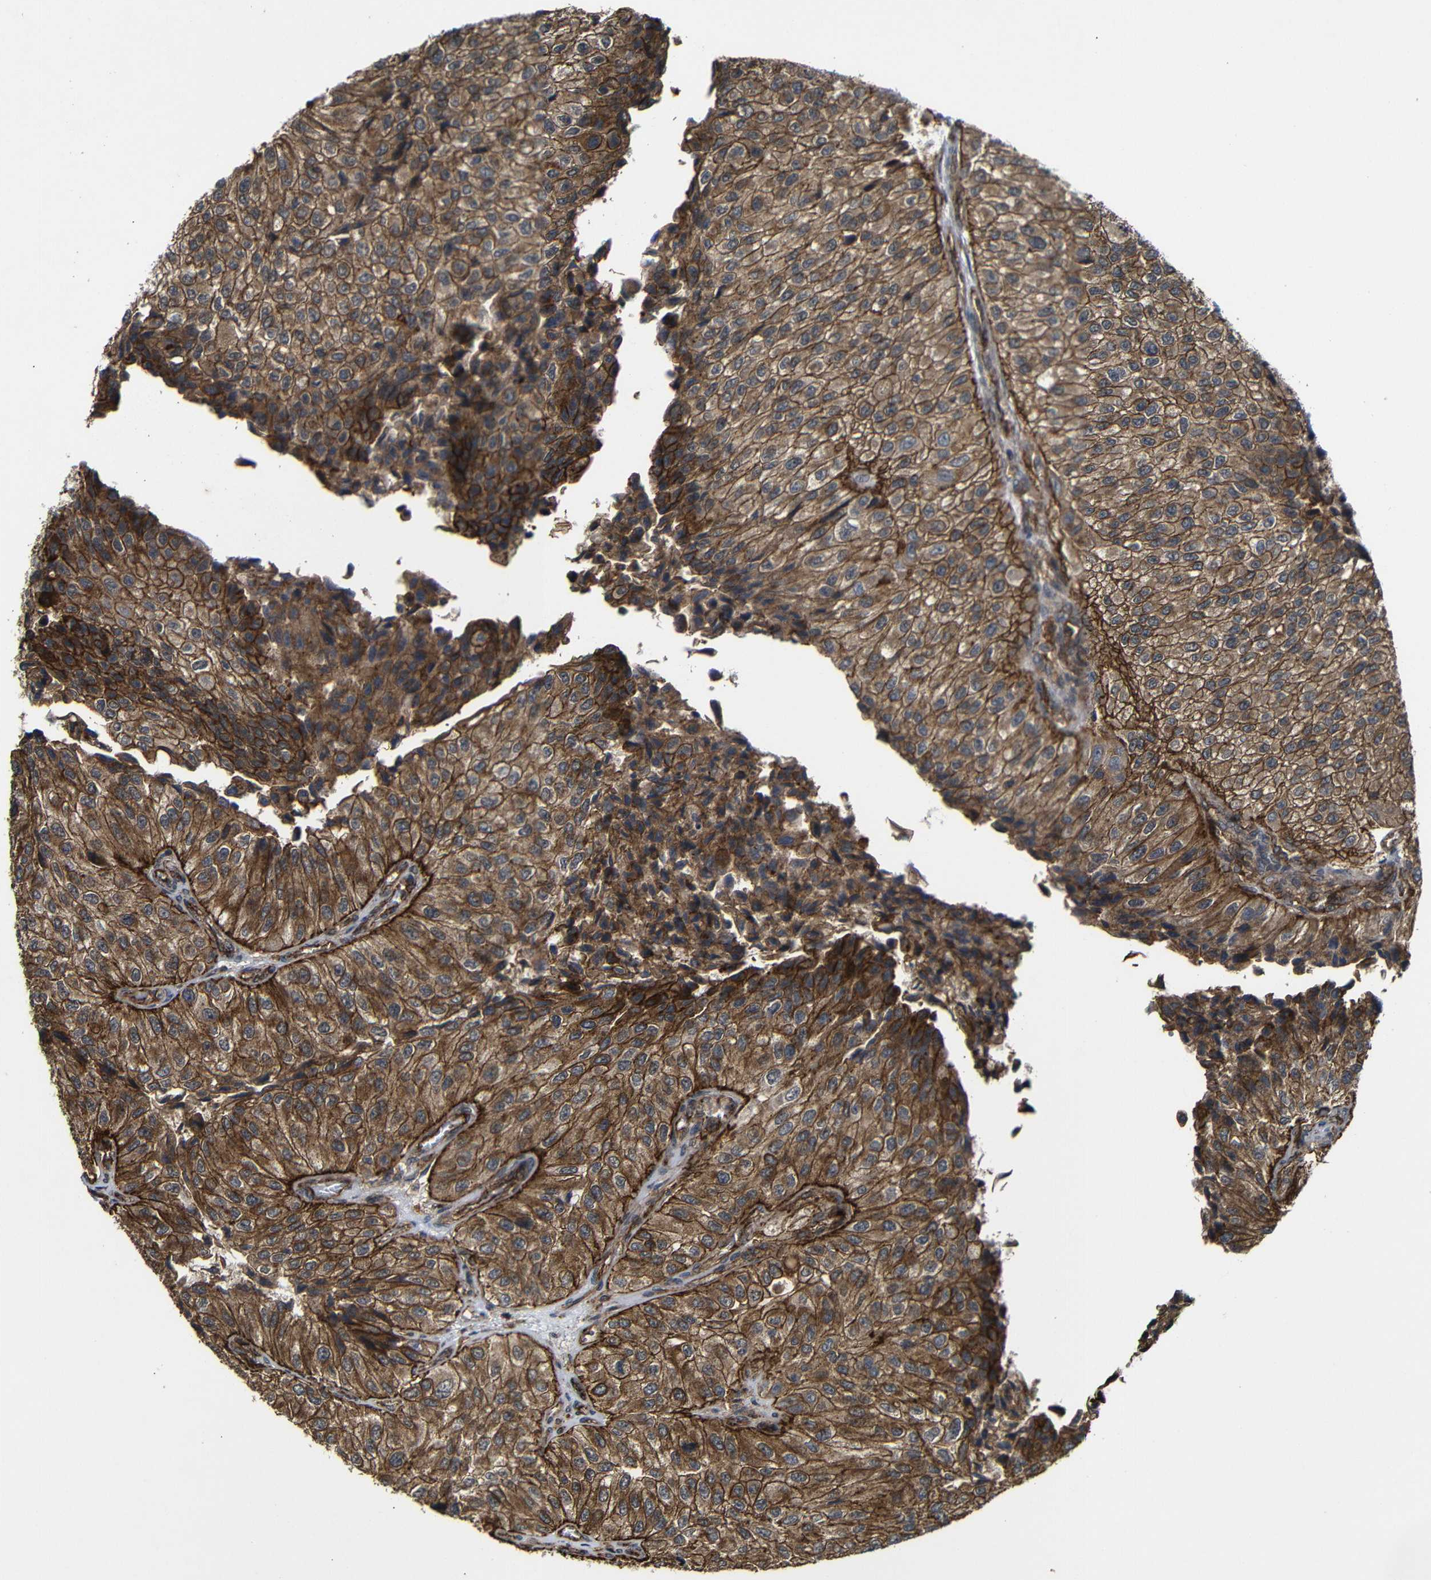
{"staining": {"intensity": "moderate", "quantity": ">75%", "location": "cytoplasmic/membranous"}, "tissue": "urothelial cancer", "cell_type": "Tumor cells", "image_type": "cancer", "snomed": [{"axis": "morphology", "description": "Urothelial carcinoma, High grade"}, {"axis": "topography", "description": "Kidney"}, {"axis": "topography", "description": "Urinary bladder"}], "caption": "Immunohistochemical staining of human high-grade urothelial carcinoma reveals medium levels of moderate cytoplasmic/membranous protein positivity in approximately >75% of tumor cells.", "gene": "NANOS1", "patient": {"sex": "male", "age": 77}}